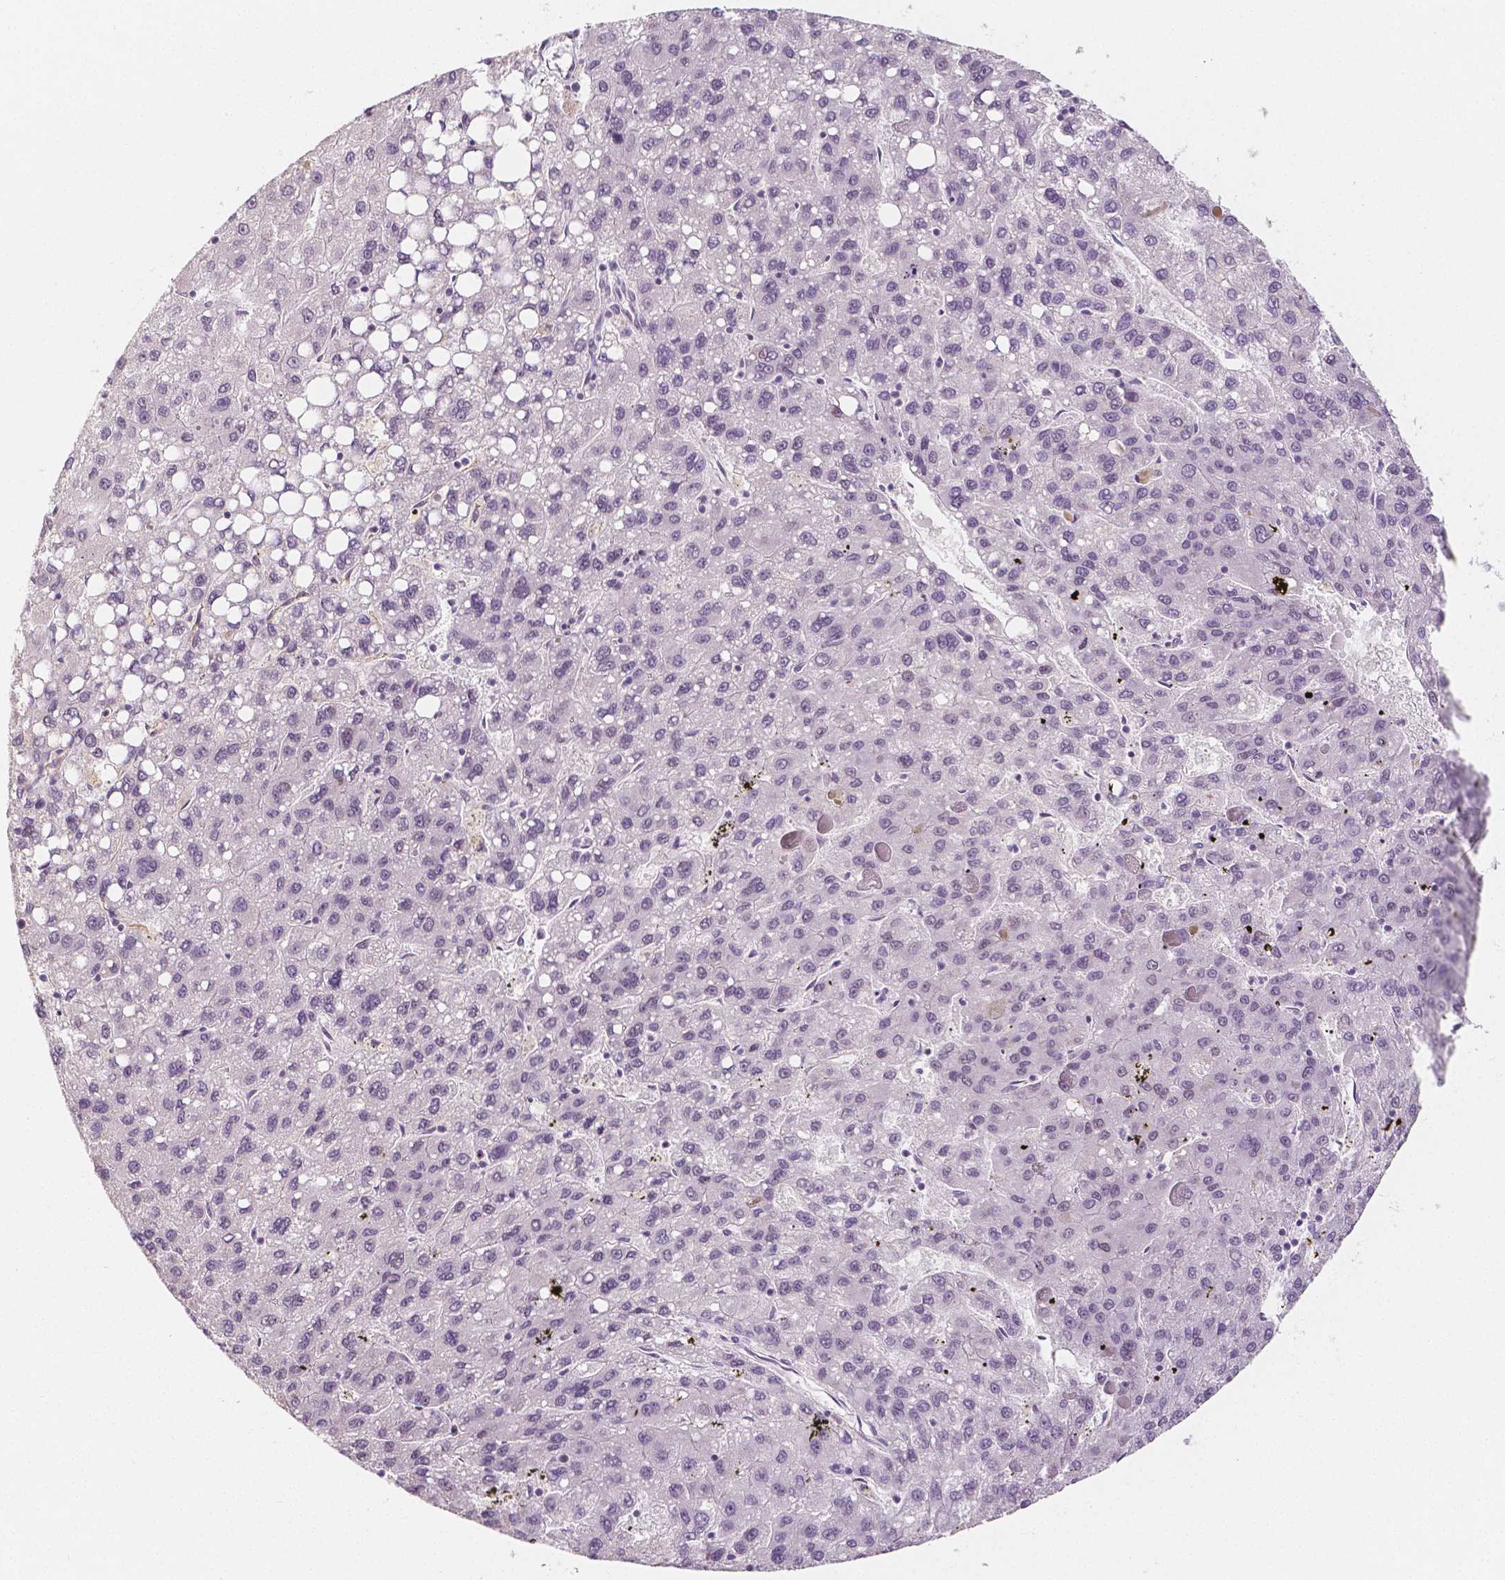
{"staining": {"intensity": "negative", "quantity": "none", "location": "none"}, "tissue": "liver cancer", "cell_type": "Tumor cells", "image_type": "cancer", "snomed": [{"axis": "morphology", "description": "Carcinoma, Hepatocellular, NOS"}, {"axis": "topography", "description": "Liver"}], "caption": "Liver cancer (hepatocellular carcinoma) stained for a protein using immunohistochemistry displays no positivity tumor cells.", "gene": "KDM5B", "patient": {"sex": "female", "age": 82}}